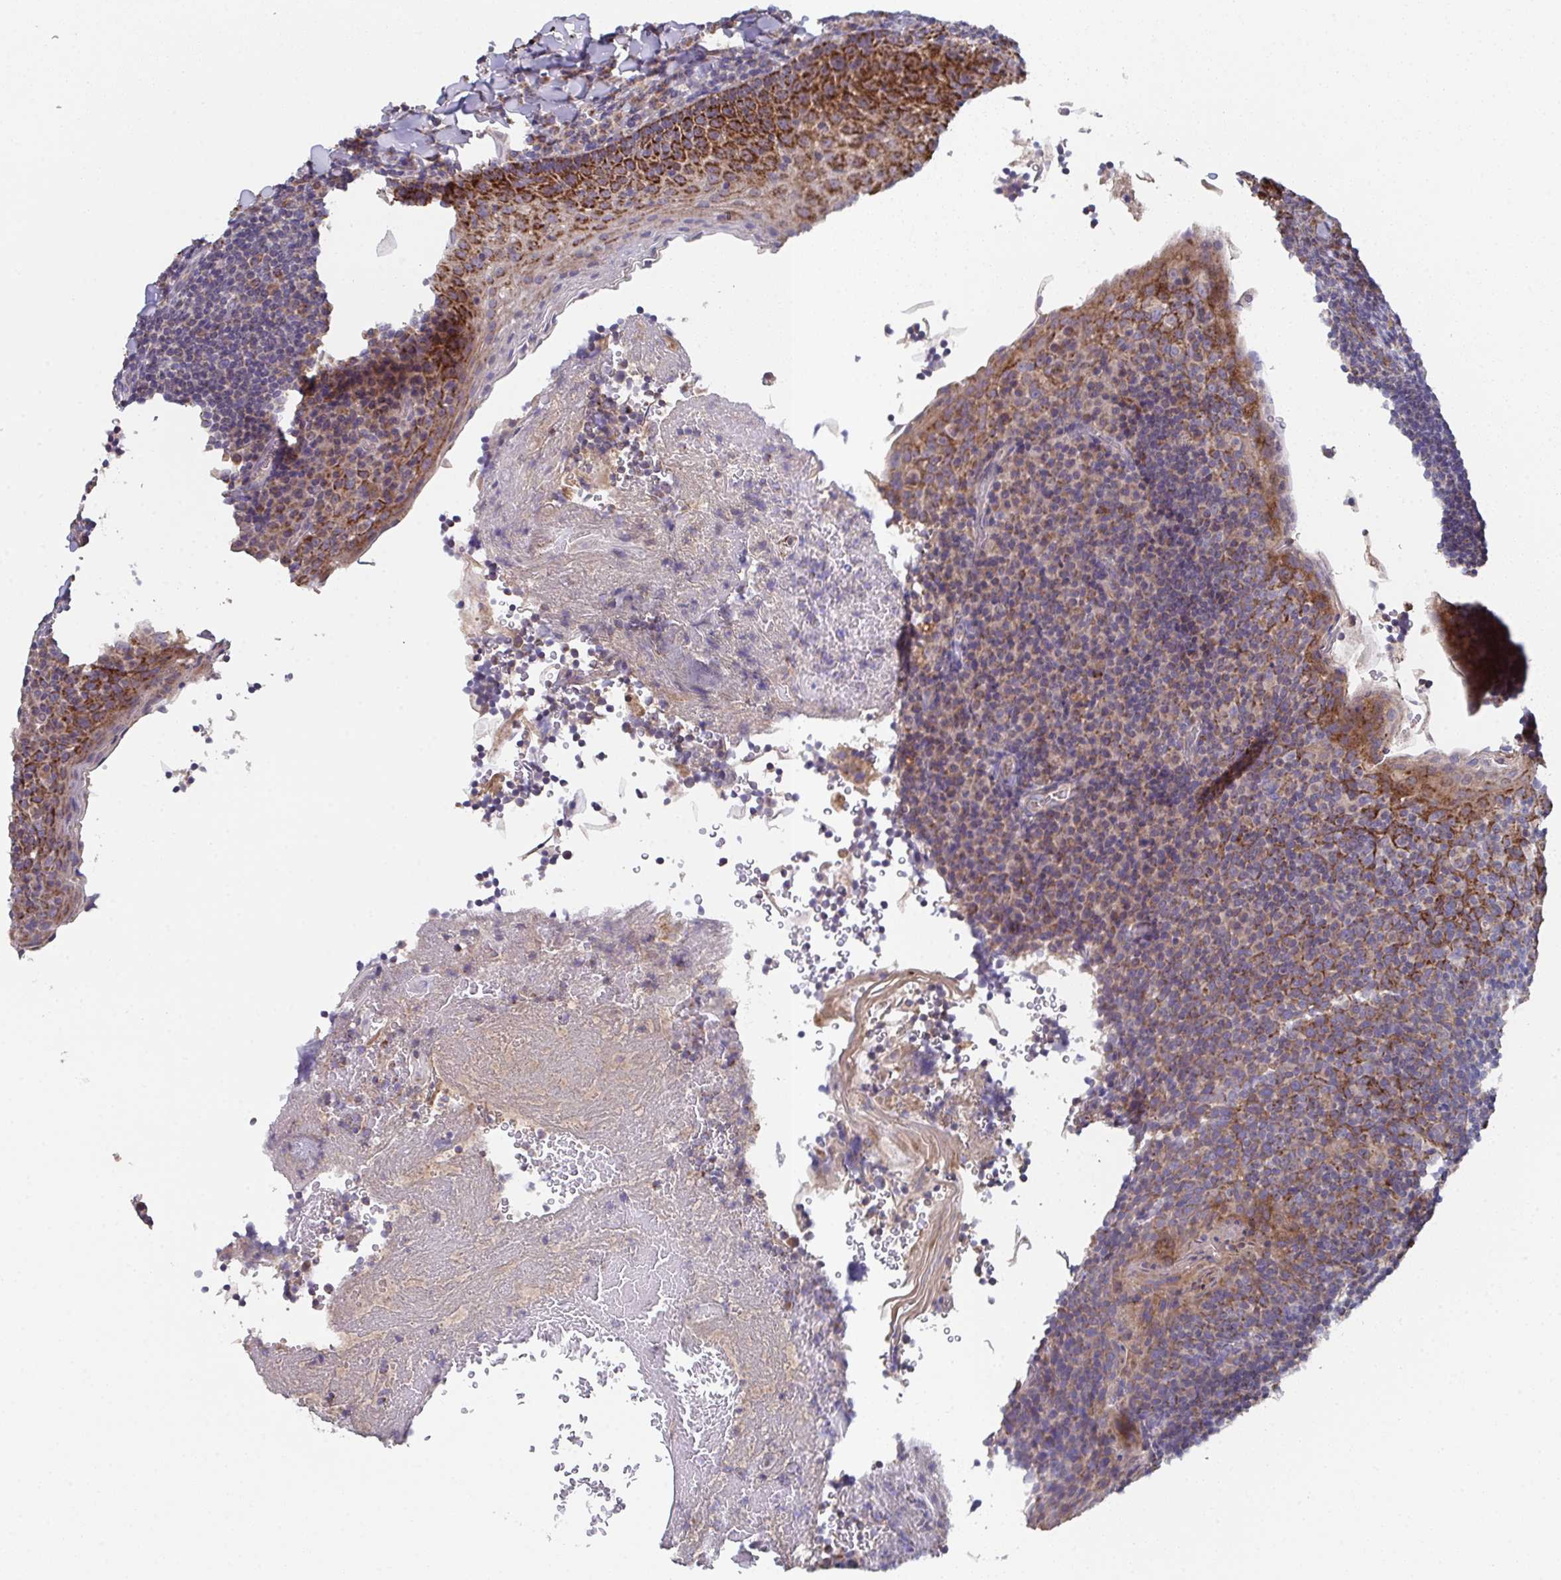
{"staining": {"intensity": "moderate", "quantity": "25%-75%", "location": "cytoplasmic/membranous"}, "tissue": "tonsil", "cell_type": "Germinal center cells", "image_type": "normal", "snomed": [{"axis": "morphology", "description": "Normal tissue, NOS"}, {"axis": "topography", "description": "Tonsil"}], "caption": "High-magnification brightfield microscopy of unremarkable tonsil stained with DAB (3,3'-diaminobenzidine) (brown) and counterstained with hematoxylin (blue). germinal center cells exhibit moderate cytoplasmic/membranous expression is seen in about25%-75% of cells.", "gene": "MT", "patient": {"sex": "male", "age": 27}}